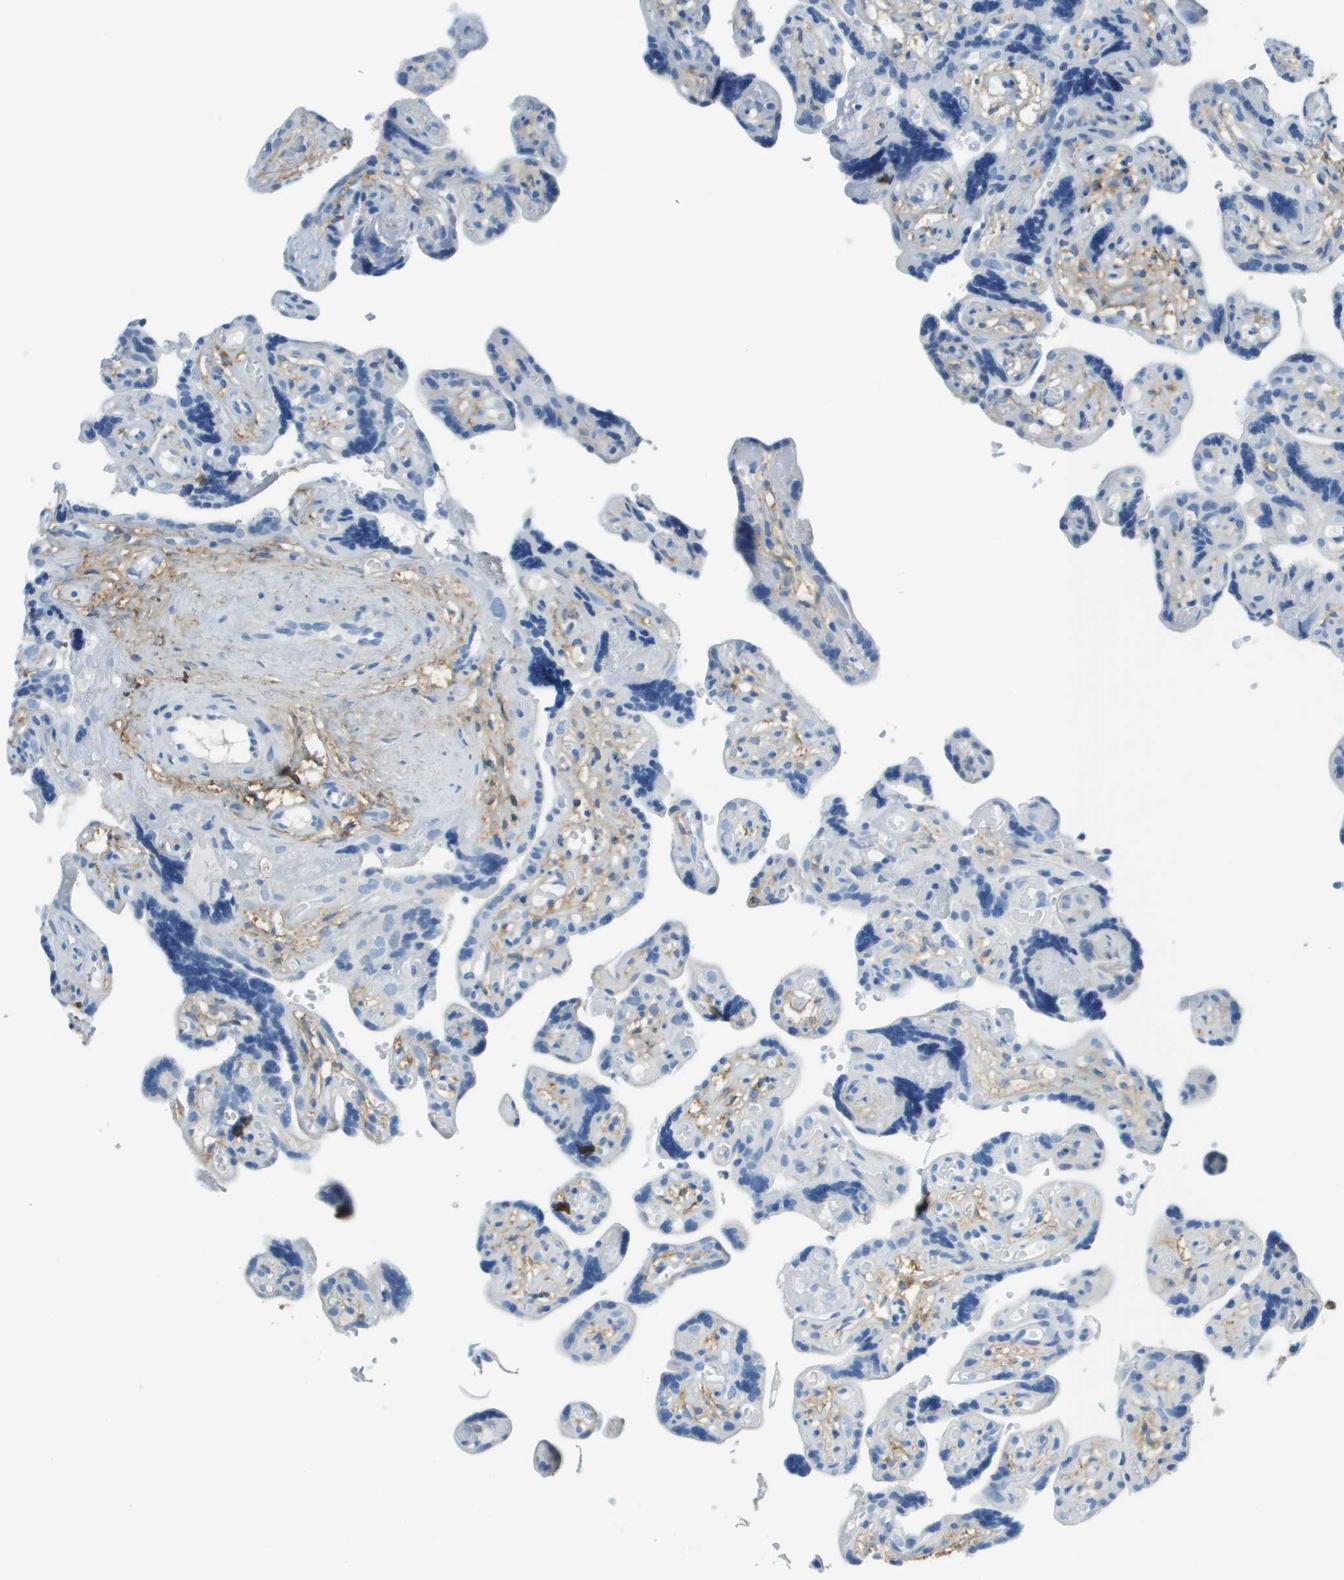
{"staining": {"intensity": "weak", "quantity": "<25%", "location": "cytoplasmic/membranous"}, "tissue": "placenta", "cell_type": "Decidual cells", "image_type": "normal", "snomed": [{"axis": "morphology", "description": "Normal tissue, NOS"}, {"axis": "topography", "description": "Placenta"}], "caption": "This is a histopathology image of immunohistochemistry staining of normal placenta, which shows no expression in decidual cells.", "gene": "DCN", "patient": {"sex": "female", "age": 30}}